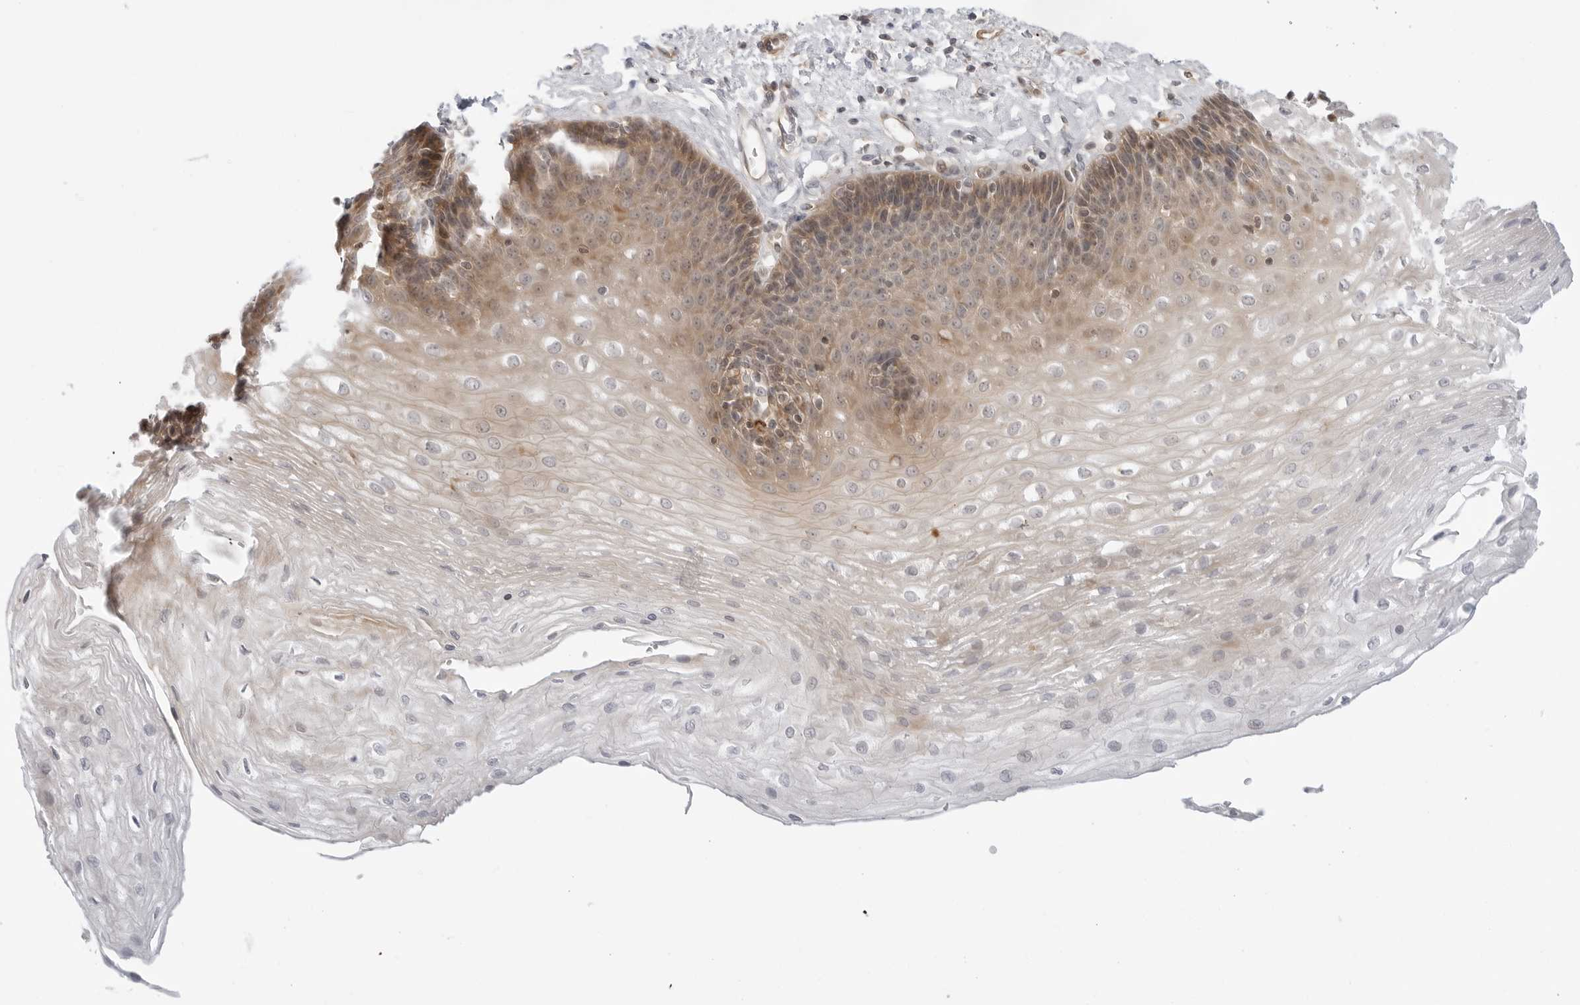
{"staining": {"intensity": "moderate", "quantity": "25%-75%", "location": "cytoplasmic/membranous"}, "tissue": "esophagus", "cell_type": "Squamous epithelial cells", "image_type": "normal", "snomed": [{"axis": "morphology", "description": "Normal tissue, NOS"}, {"axis": "topography", "description": "Esophagus"}], "caption": "IHC (DAB) staining of unremarkable human esophagus demonstrates moderate cytoplasmic/membranous protein staining in about 25%-75% of squamous epithelial cells. (Stains: DAB (3,3'-diaminobenzidine) in brown, nuclei in blue, Microscopy: brightfield microscopy at high magnification).", "gene": "STXBP3", "patient": {"sex": "female", "age": 66}}